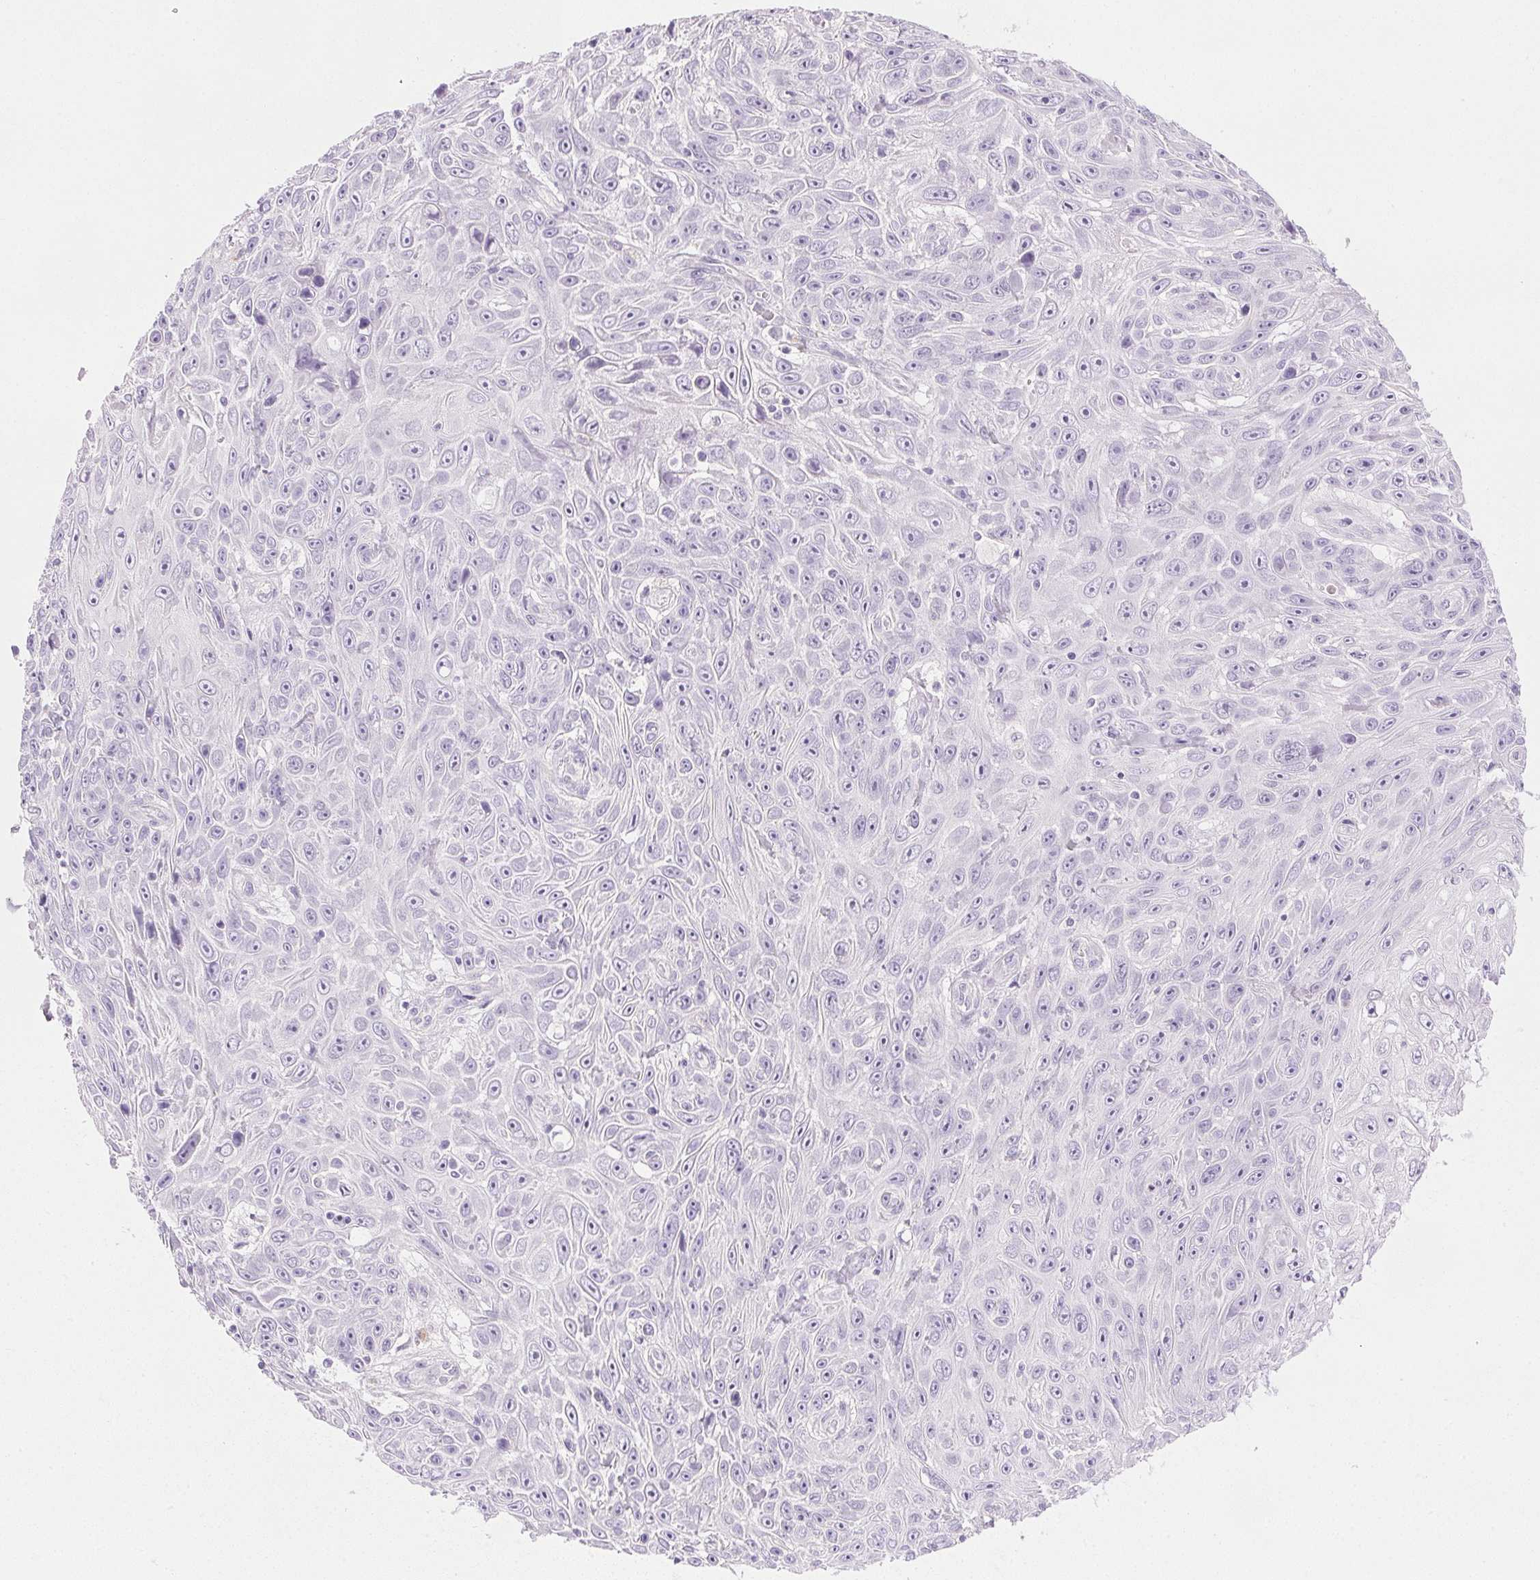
{"staining": {"intensity": "negative", "quantity": "none", "location": "none"}, "tissue": "skin cancer", "cell_type": "Tumor cells", "image_type": "cancer", "snomed": [{"axis": "morphology", "description": "Squamous cell carcinoma, NOS"}, {"axis": "topography", "description": "Skin"}], "caption": "This is an IHC histopathology image of skin cancer. There is no positivity in tumor cells.", "gene": "CTRL", "patient": {"sex": "male", "age": 82}}